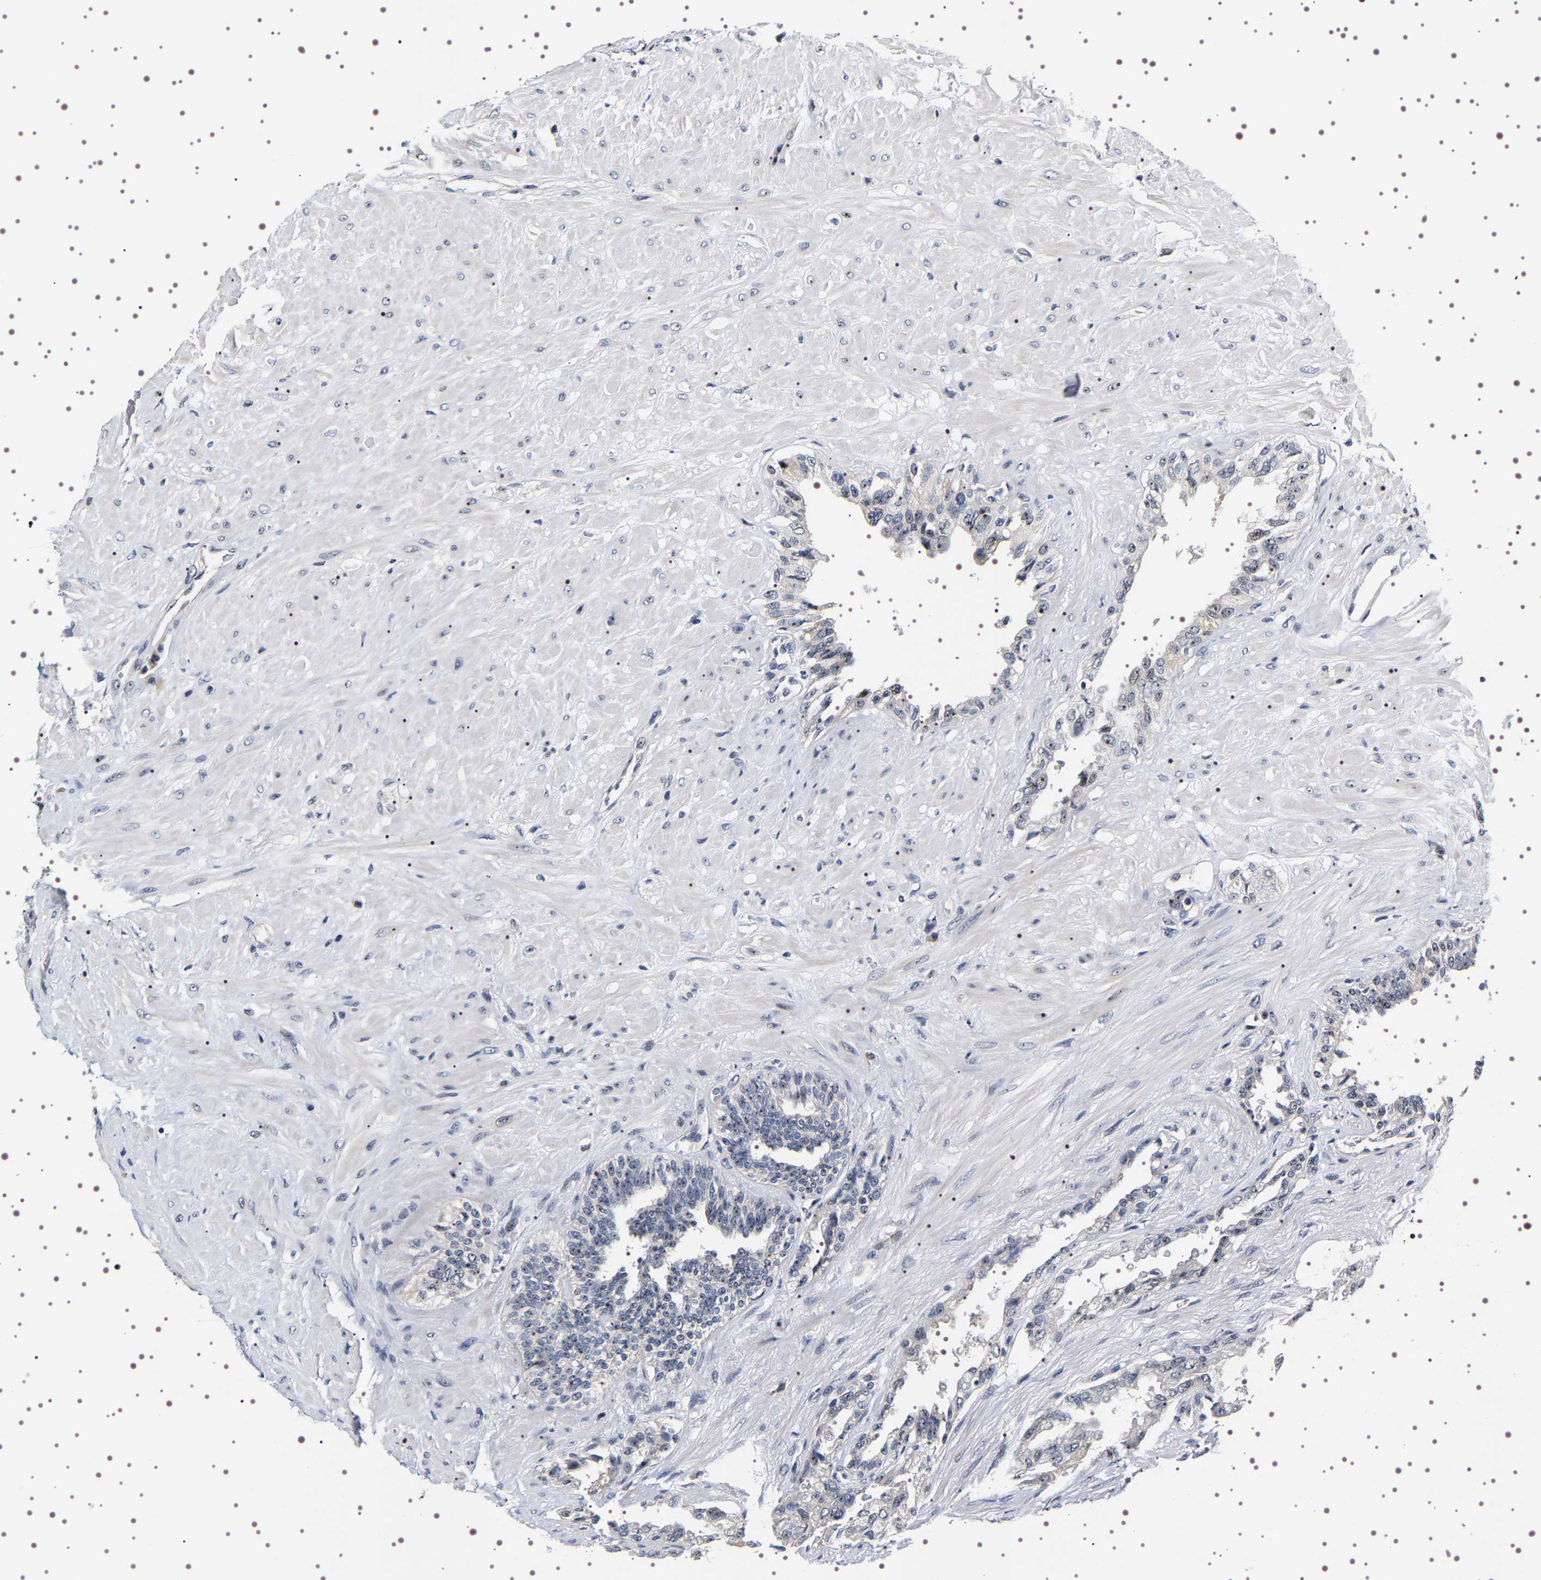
{"staining": {"intensity": "moderate", "quantity": "<25%", "location": "nuclear"}, "tissue": "seminal vesicle", "cell_type": "Glandular cells", "image_type": "normal", "snomed": [{"axis": "morphology", "description": "Normal tissue, NOS"}, {"axis": "topography", "description": "Seminal veicle"}], "caption": "Protein expression analysis of normal human seminal vesicle reveals moderate nuclear expression in about <25% of glandular cells. The protein of interest is shown in brown color, while the nuclei are stained blue.", "gene": "GNL3", "patient": {"sex": "male", "age": 61}}